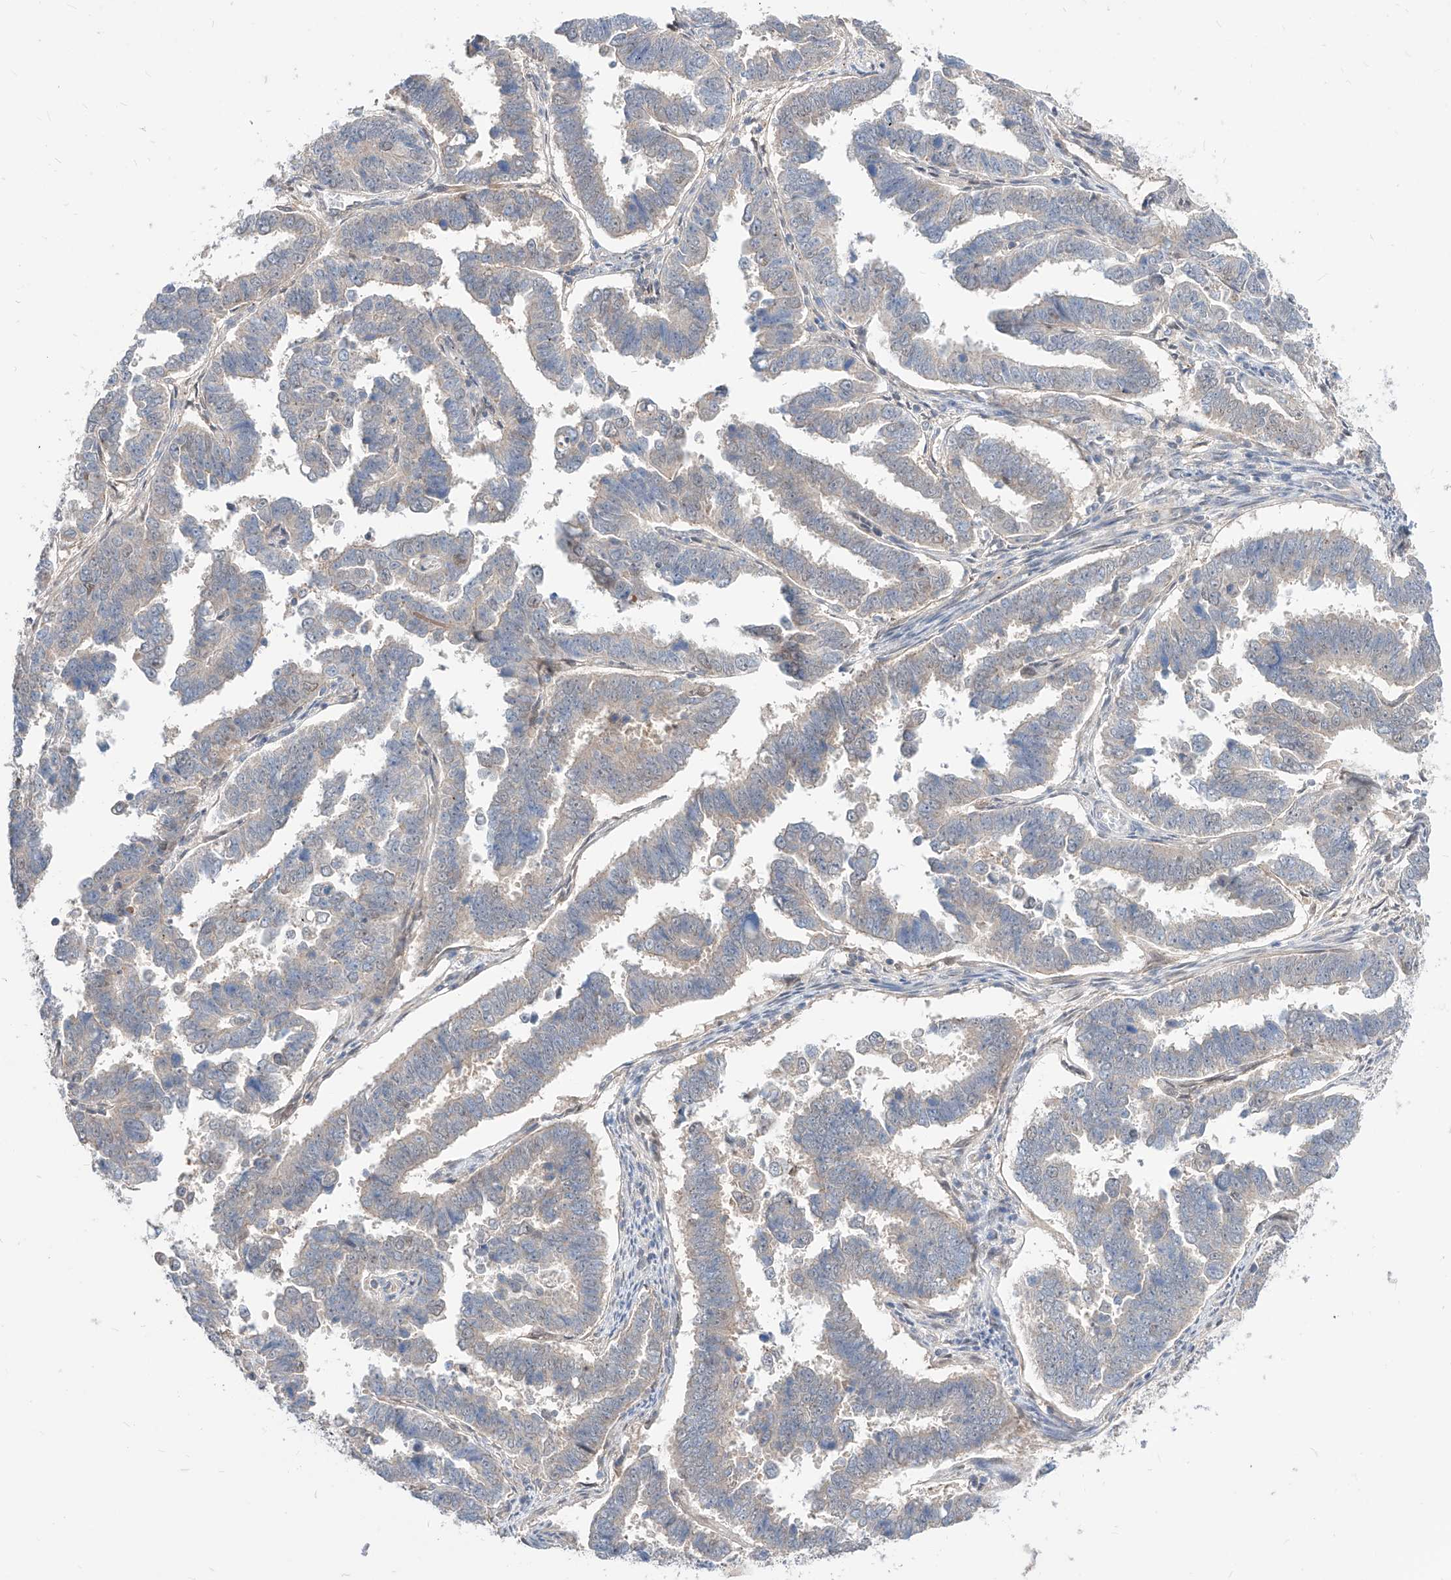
{"staining": {"intensity": "negative", "quantity": "none", "location": "none"}, "tissue": "endometrial cancer", "cell_type": "Tumor cells", "image_type": "cancer", "snomed": [{"axis": "morphology", "description": "Adenocarcinoma, NOS"}, {"axis": "topography", "description": "Endometrium"}], "caption": "Human endometrial adenocarcinoma stained for a protein using IHC demonstrates no staining in tumor cells.", "gene": "TSNAX", "patient": {"sex": "female", "age": 75}}